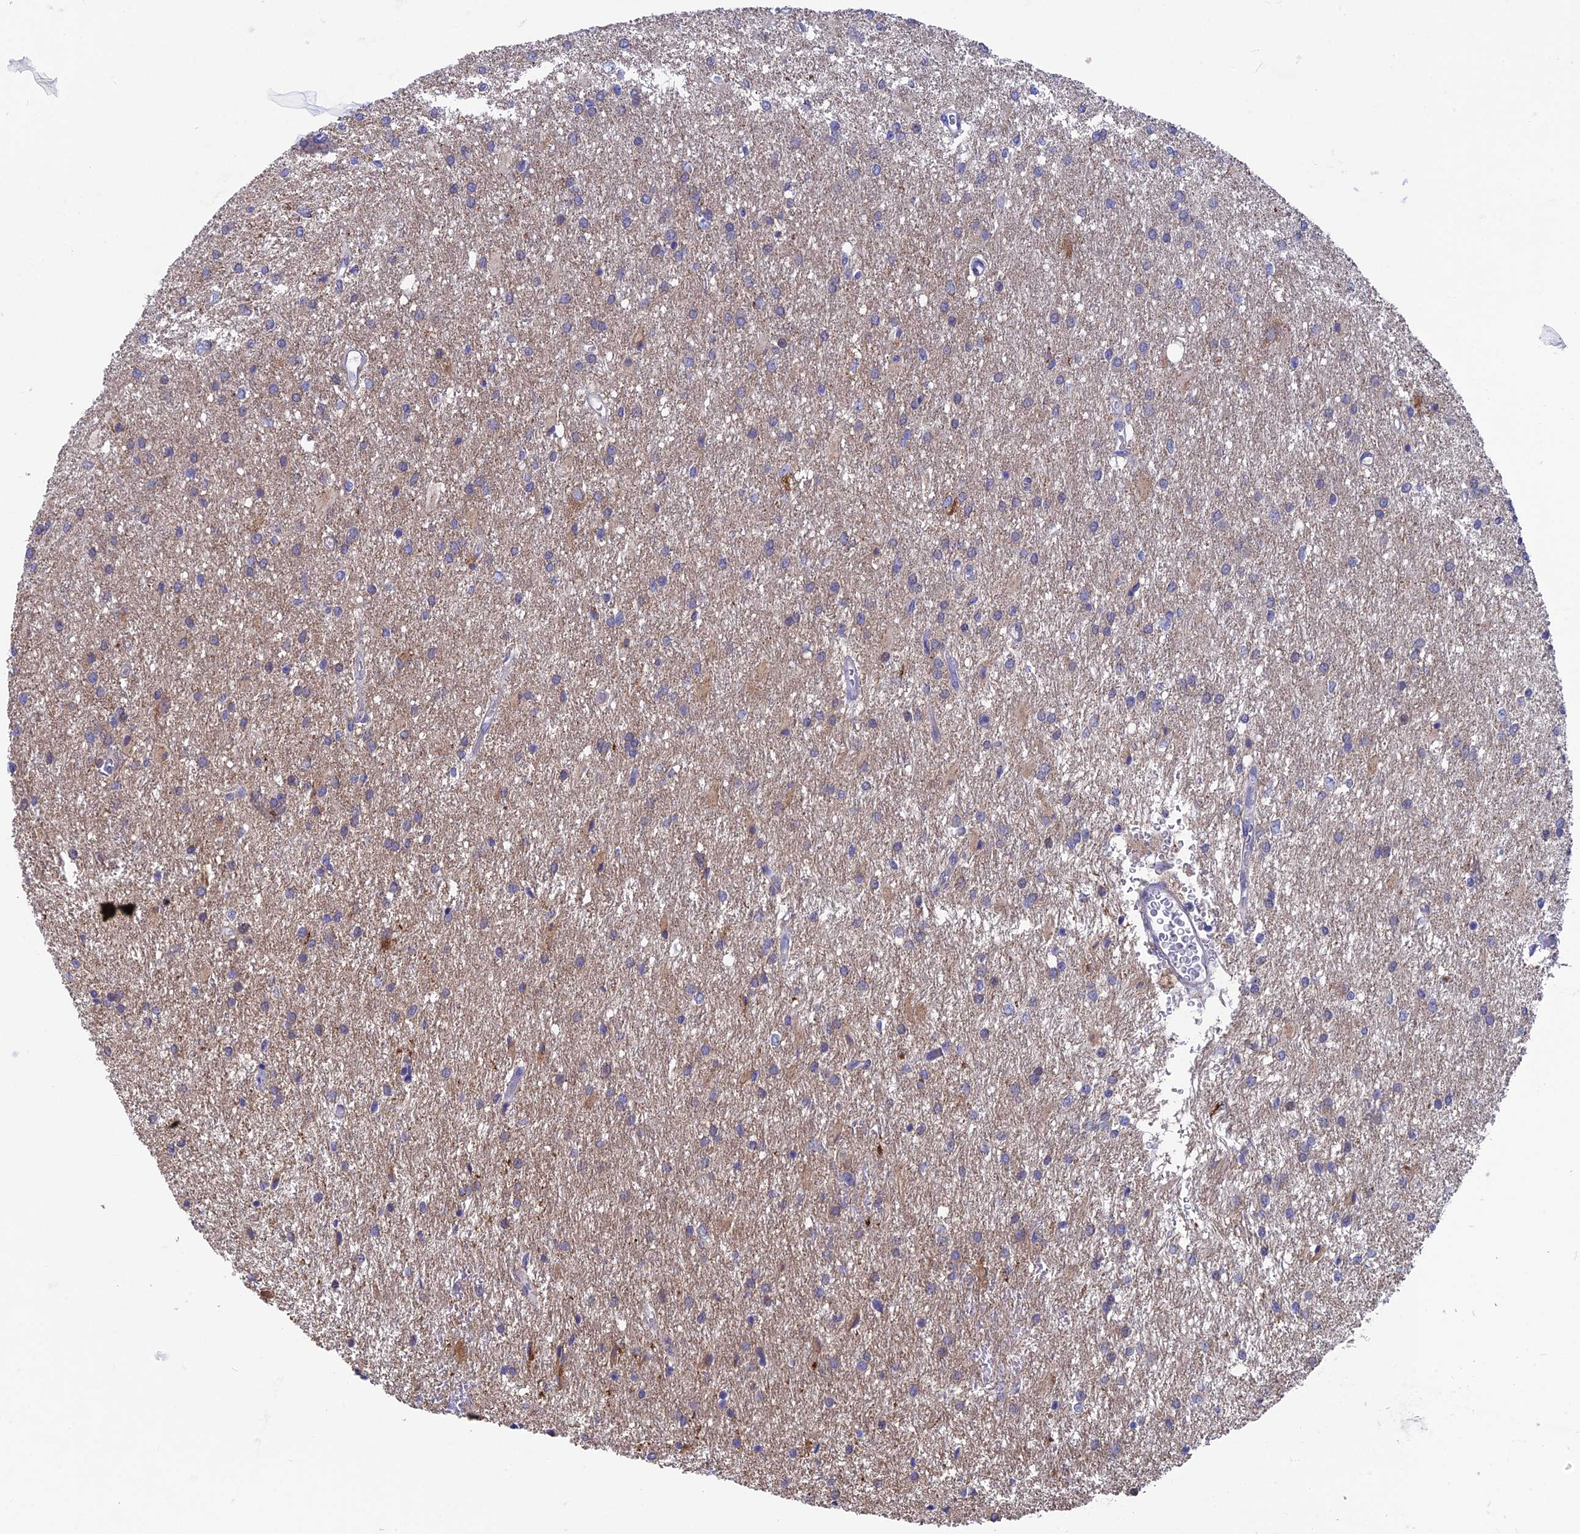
{"staining": {"intensity": "negative", "quantity": "none", "location": "none"}, "tissue": "glioma", "cell_type": "Tumor cells", "image_type": "cancer", "snomed": [{"axis": "morphology", "description": "Glioma, malignant, High grade"}, {"axis": "topography", "description": "Brain"}], "caption": "Protein analysis of glioma demonstrates no significant staining in tumor cells.", "gene": "AK4", "patient": {"sex": "female", "age": 50}}